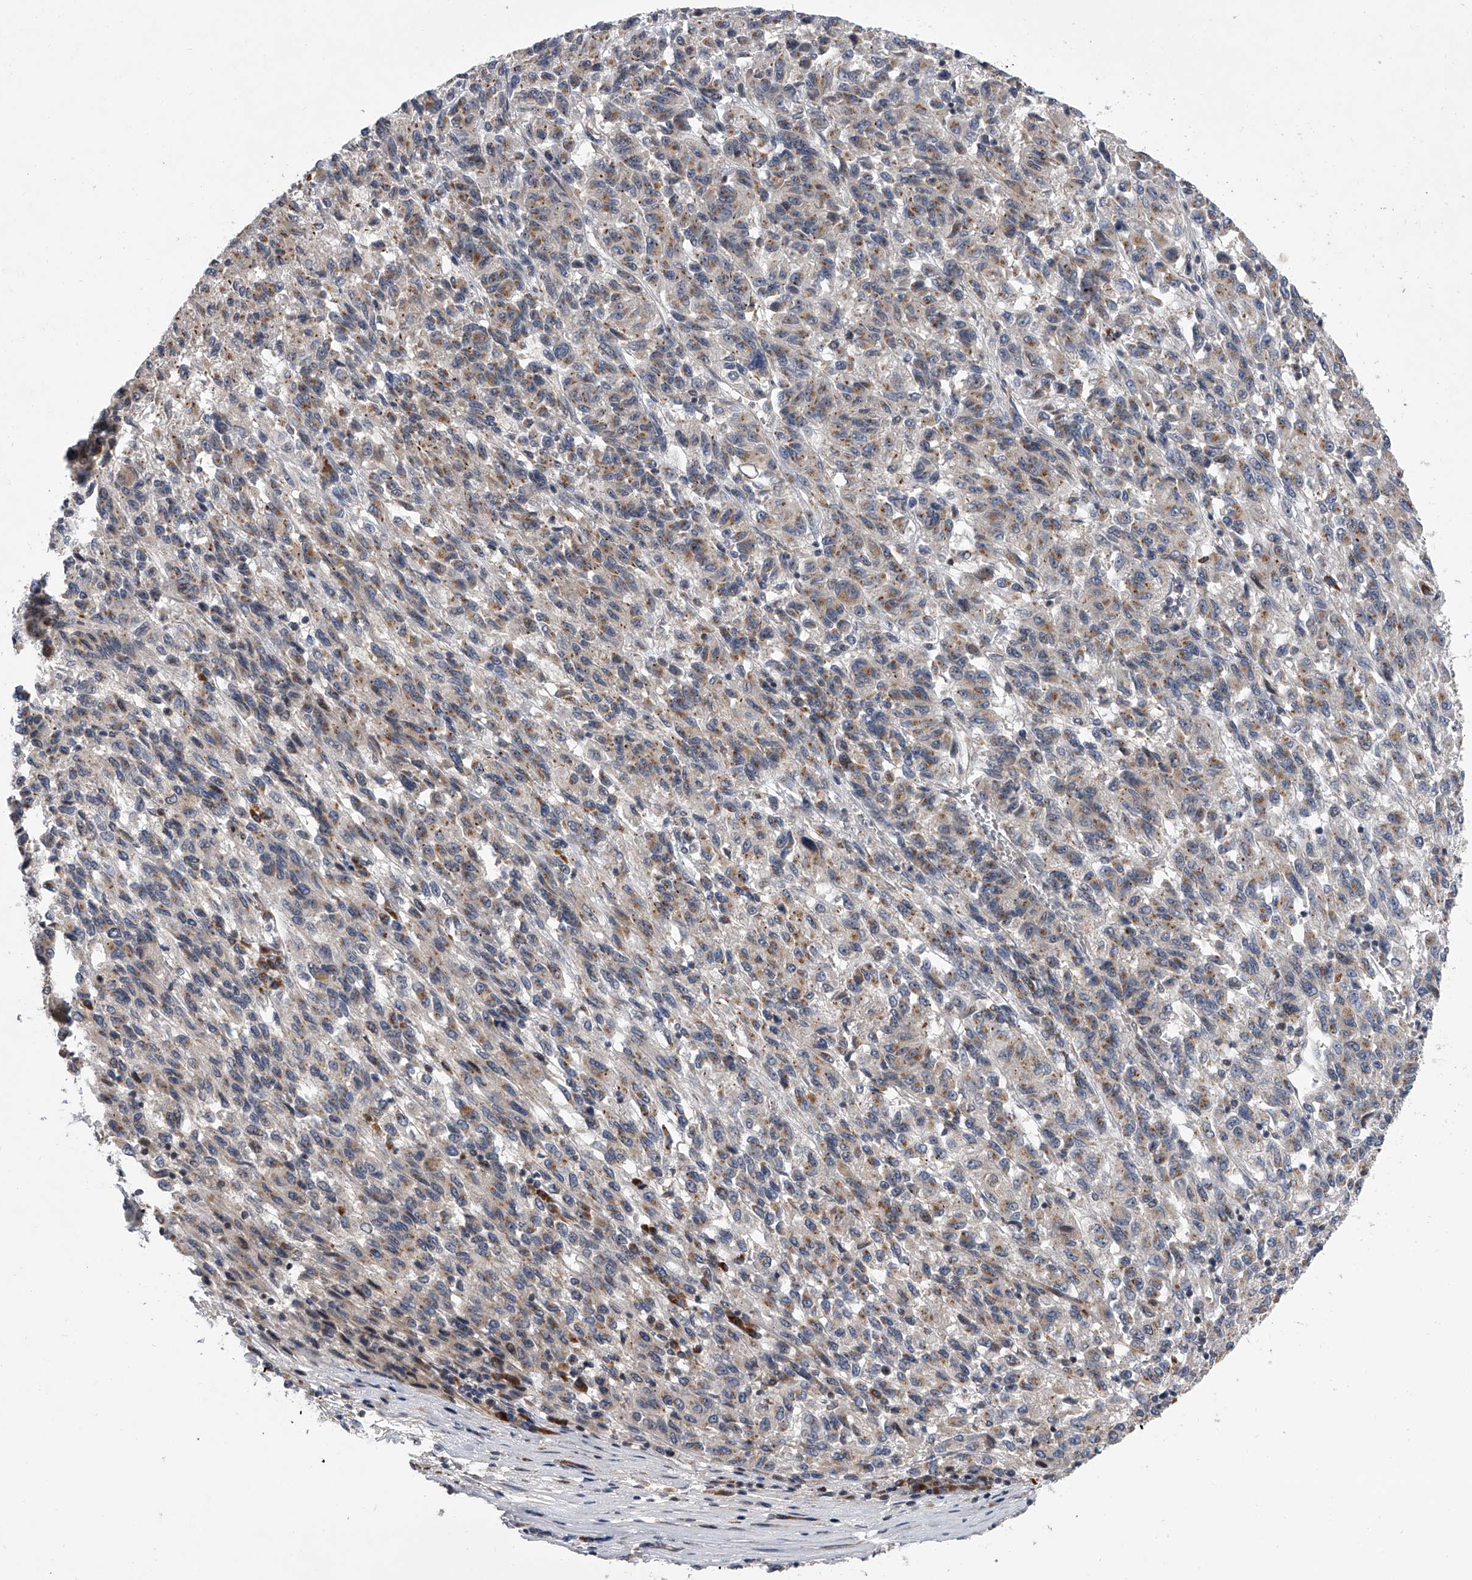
{"staining": {"intensity": "weak", "quantity": ">75%", "location": "cytoplasmic/membranous"}, "tissue": "melanoma", "cell_type": "Tumor cells", "image_type": "cancer", "snomed": [{"axis": "morphology", "description": "Malignant melanoma, Metastatic site"}, {"axis": "topography", "description": "Lung"}], "caption": "This histopathology image demonstrates malignant melanoma (metastatic site) stained with immunohistochemistry to label a protein in brown. The cytoplasmic/membranous of tumor cells show weak positivity for the protein. Nuclei are counter-stained blue.", "gene": "DLGAP2", "patient": {"sex": "male", "age": 64}}